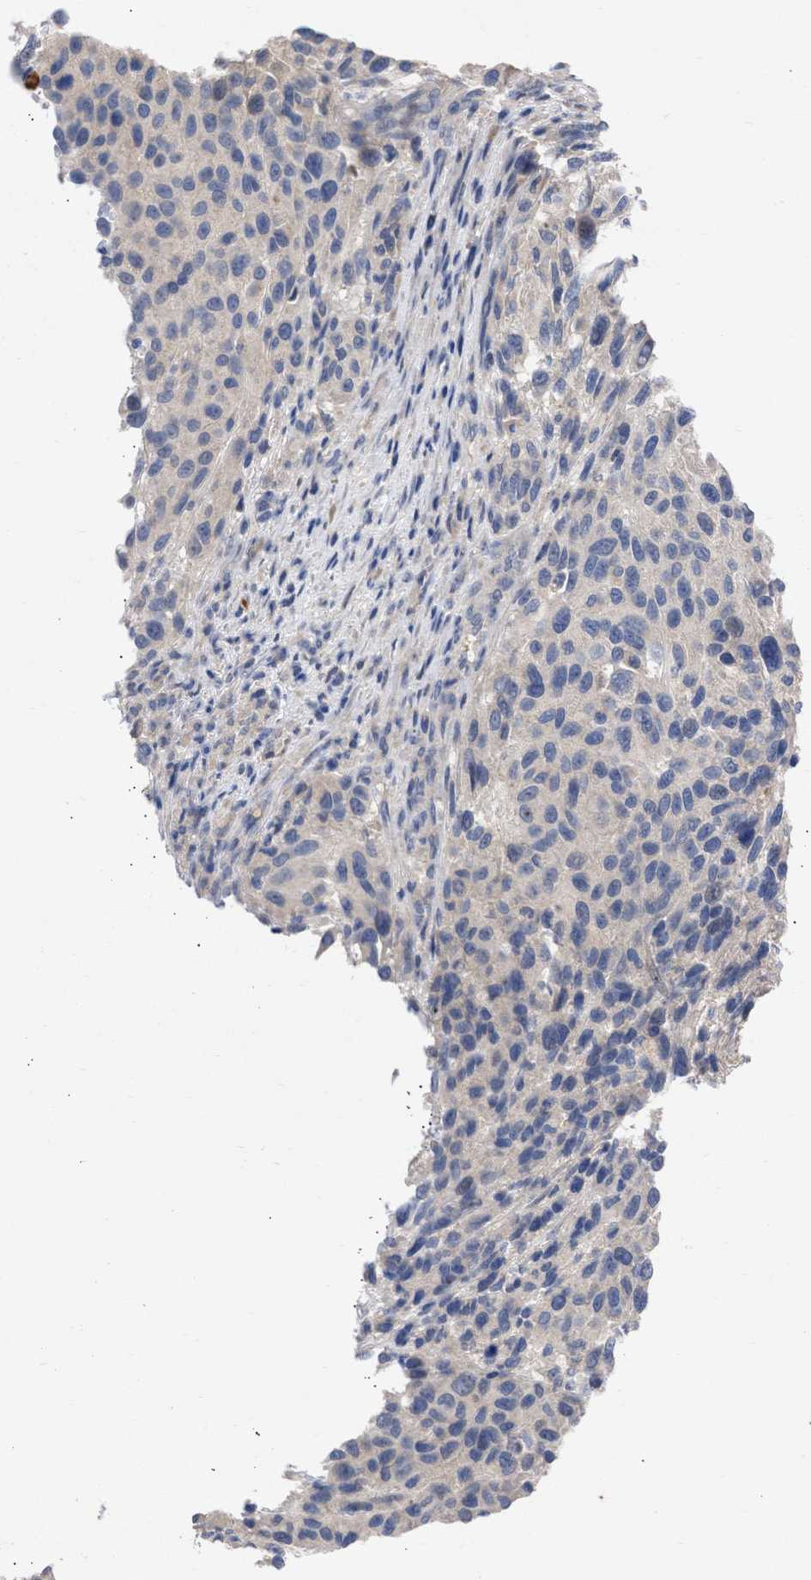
{"staining": {"intensity": "negative", "quantity": "none", "location": "none"}, "tissue": "melanoma", "cell_type": "Tumor cells", "image_type": "cancer", "snomed": [{"axis": "morphology", "description": "Malignant melanoma, Metastatic site"}, {"axis": "topography", "description": "Lymph node"}], "caption": "Protein analysis of malignant melanoma (metastatic site) exhibits no significant expression in tumor cells.", "gene": "ARHGEF4", "patient": {"sex": "male", "age": 61}}